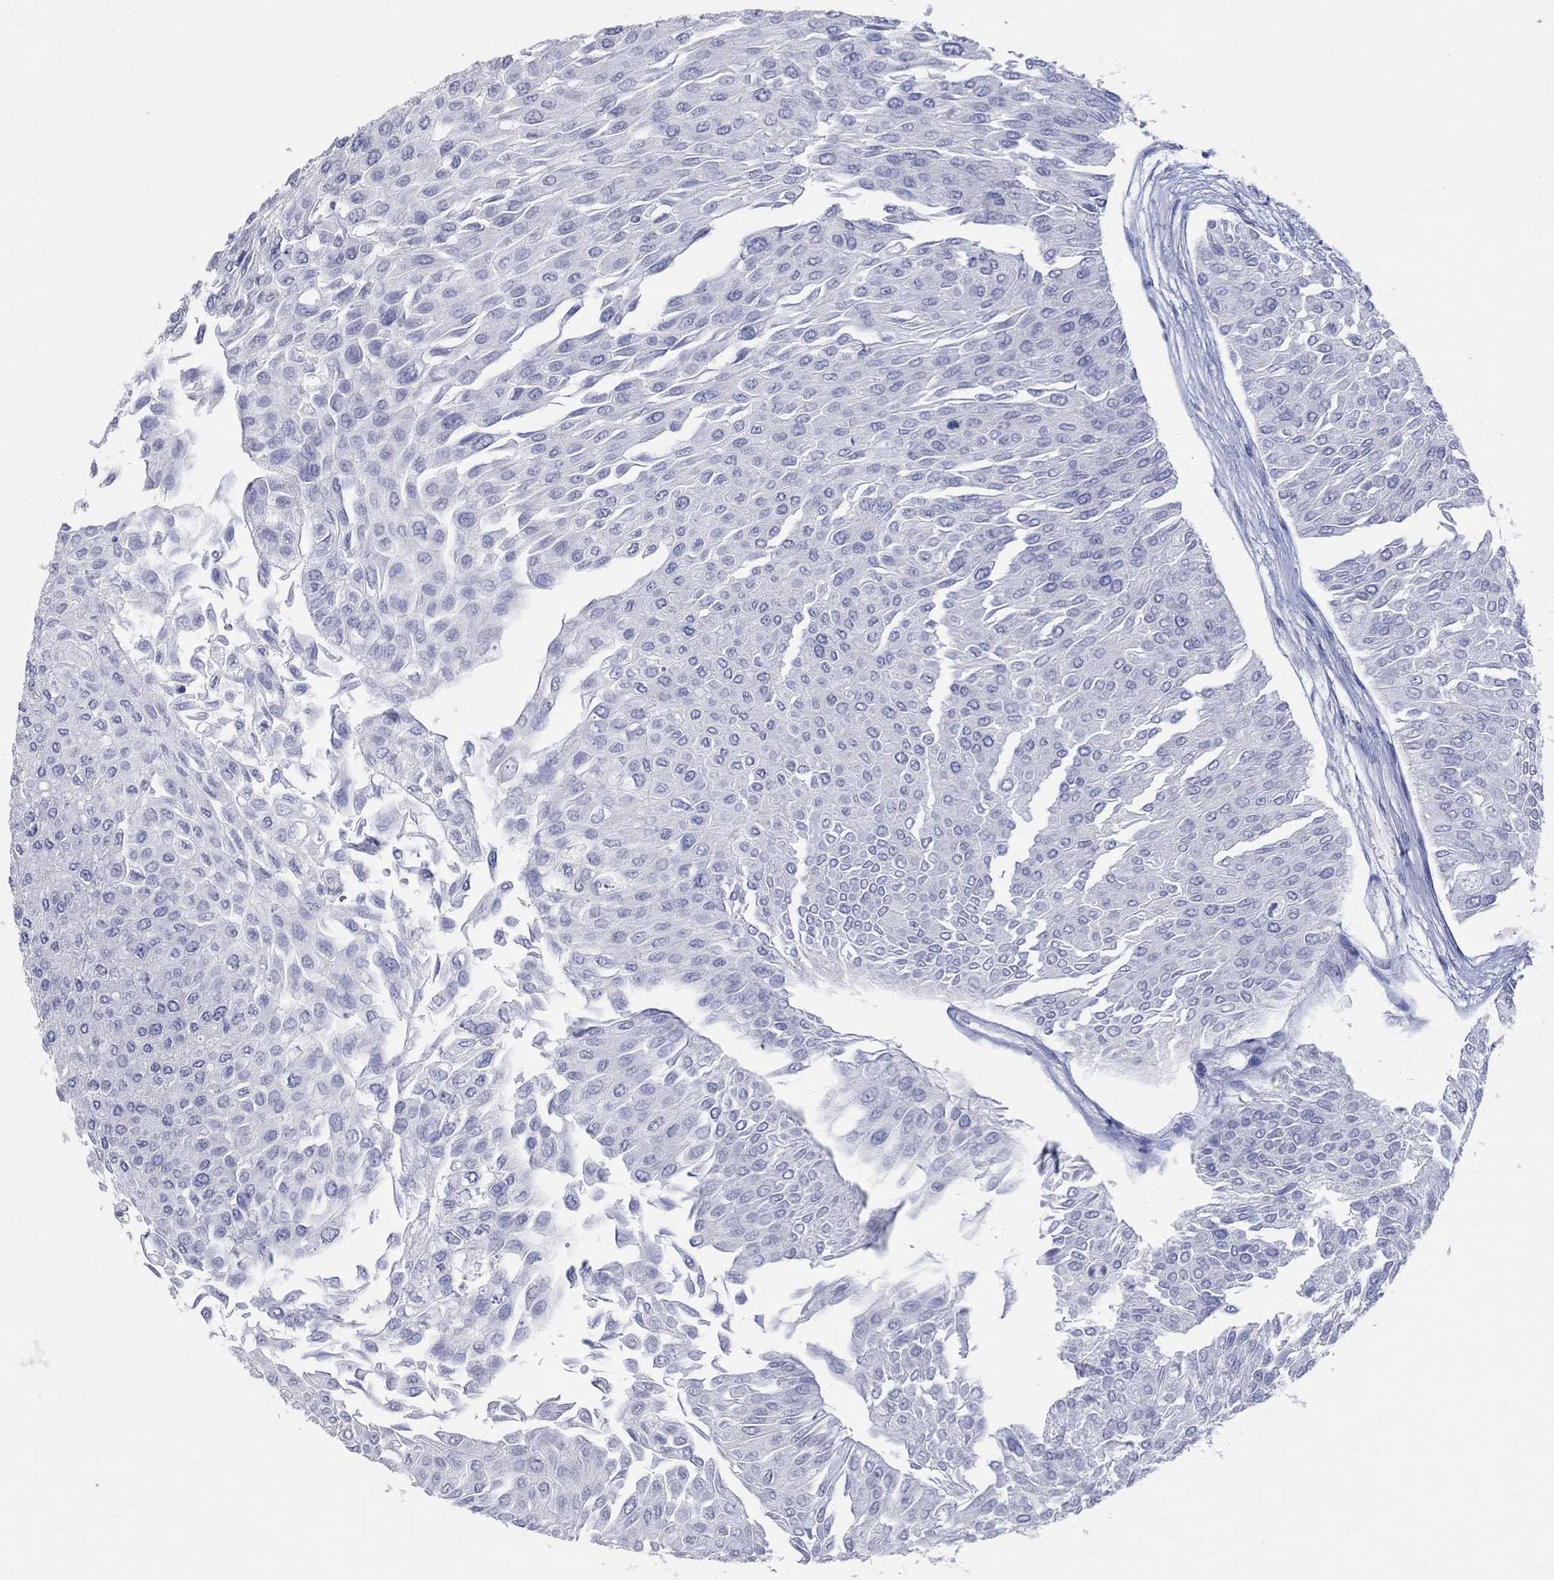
{"staining": {"intensity": "negative", "quantity": "none", "location": "none"}, "tissue": "urothelial cancer", "cell_type": "Tumor cells", "image_type": "cancer", "snomed": [{"axis": "morphology", "description": "Urothelial carcinoma, Low grade"}, {"axis": "topography", "description": "Urinary bladder"}], "caption": "This is an immunohistochemistry (IHC) micrograph of urothelial cancer. There is no positivity in tumor cells.", "gene": "POU5F1", "patient": {"sex": "male", "age": 67}}